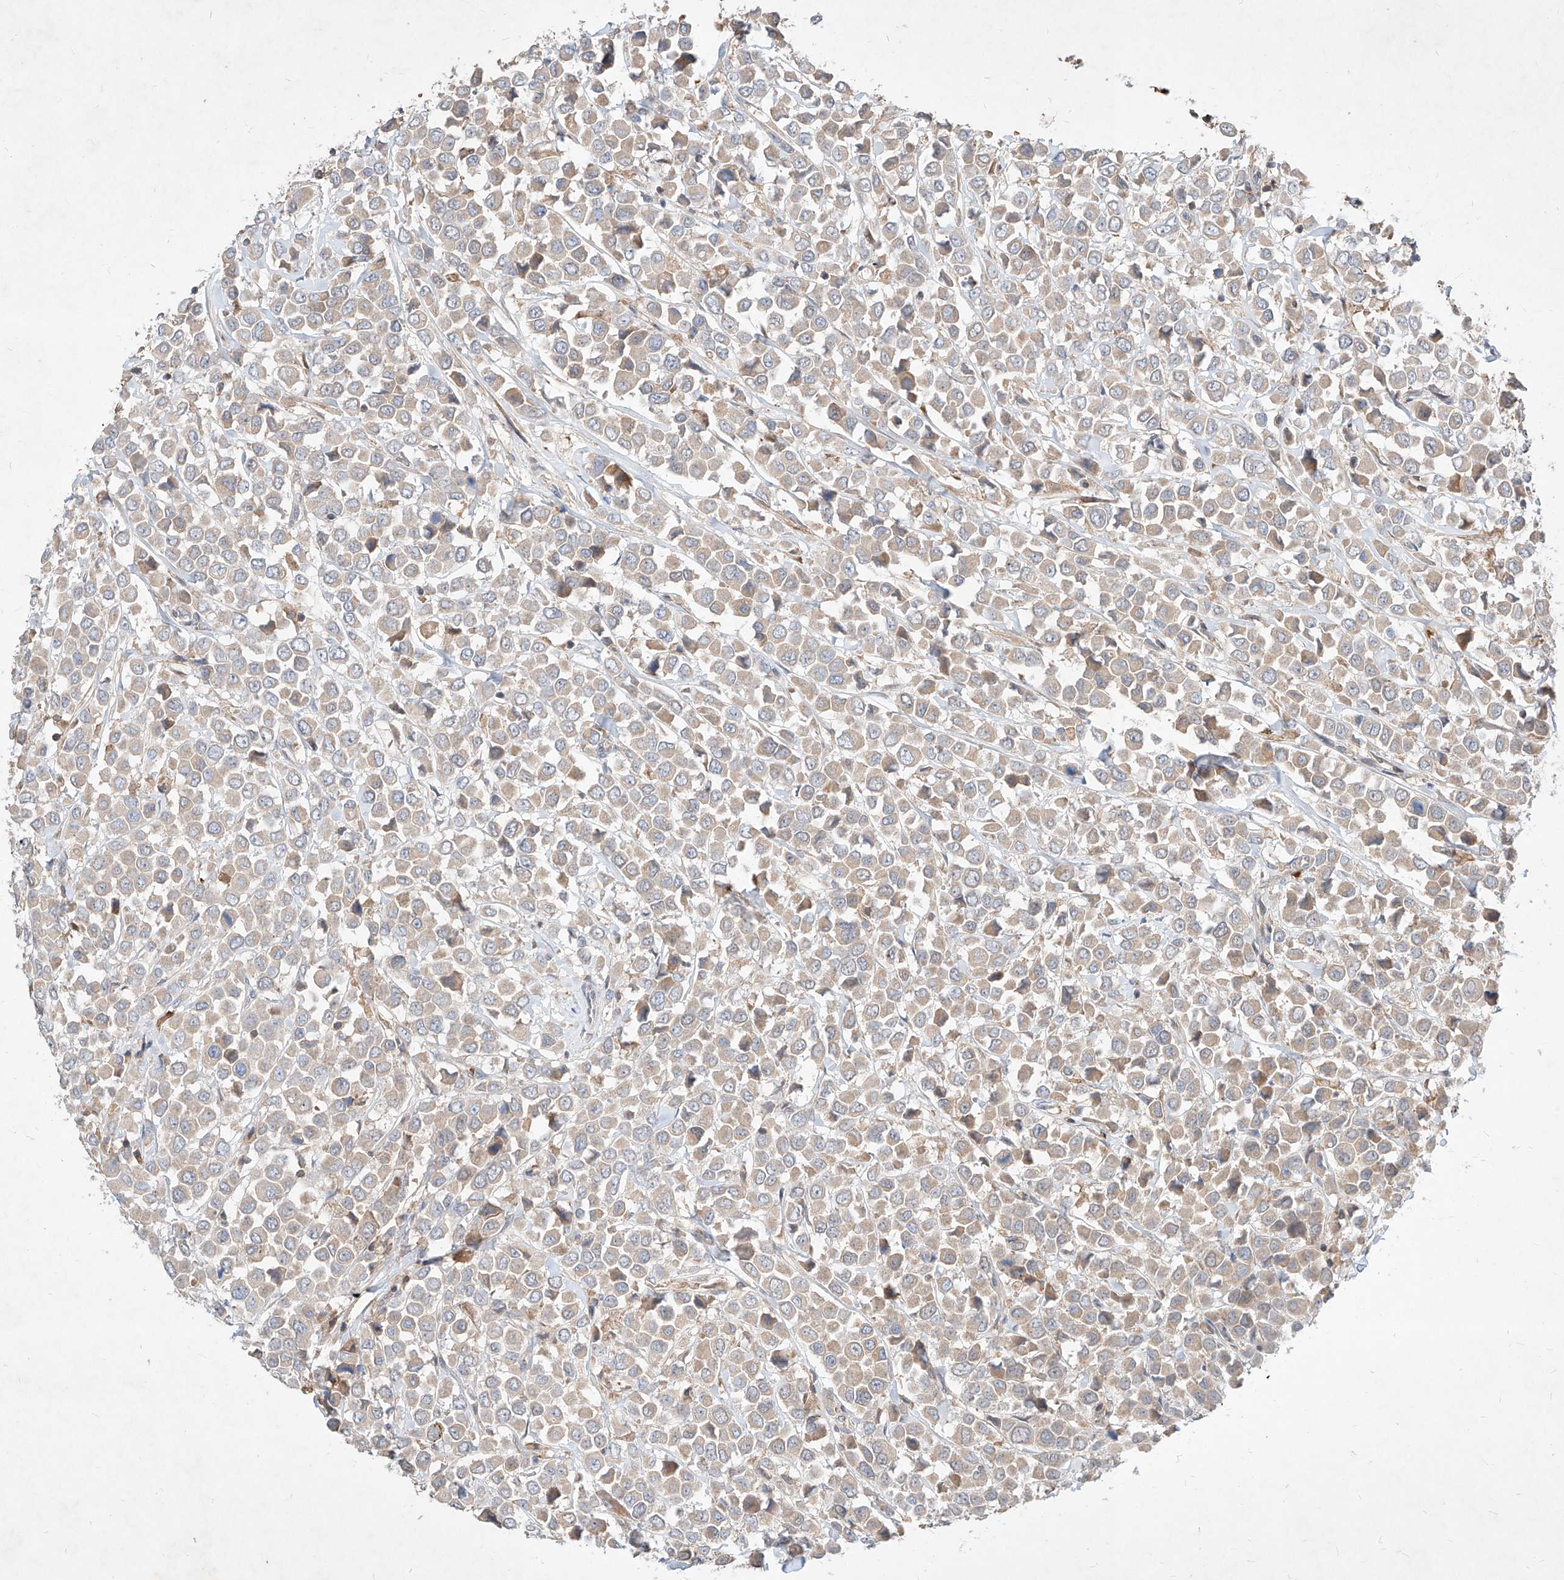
{"staining": {"intensity": "weak", "quantity": "25%-75%", "location": "cytoplasmic/membranous"}, "tissue": "breast cancer", "cell_type": "Tumor cells", "image_type": "cancer", "snomed": [{"axis": "morphology", "description": "Duct carcinoma"}, {"axis": "topography", "description": "Breast"}], "caption": "Immunohistochemical staining of human breast cancer displays low levels of weak cytoplasmic/membranous positivity in approximately 25%-75% of tumor cells.", "gene": "TSNAX", "patient": {"sex": "female", "age": 61}}